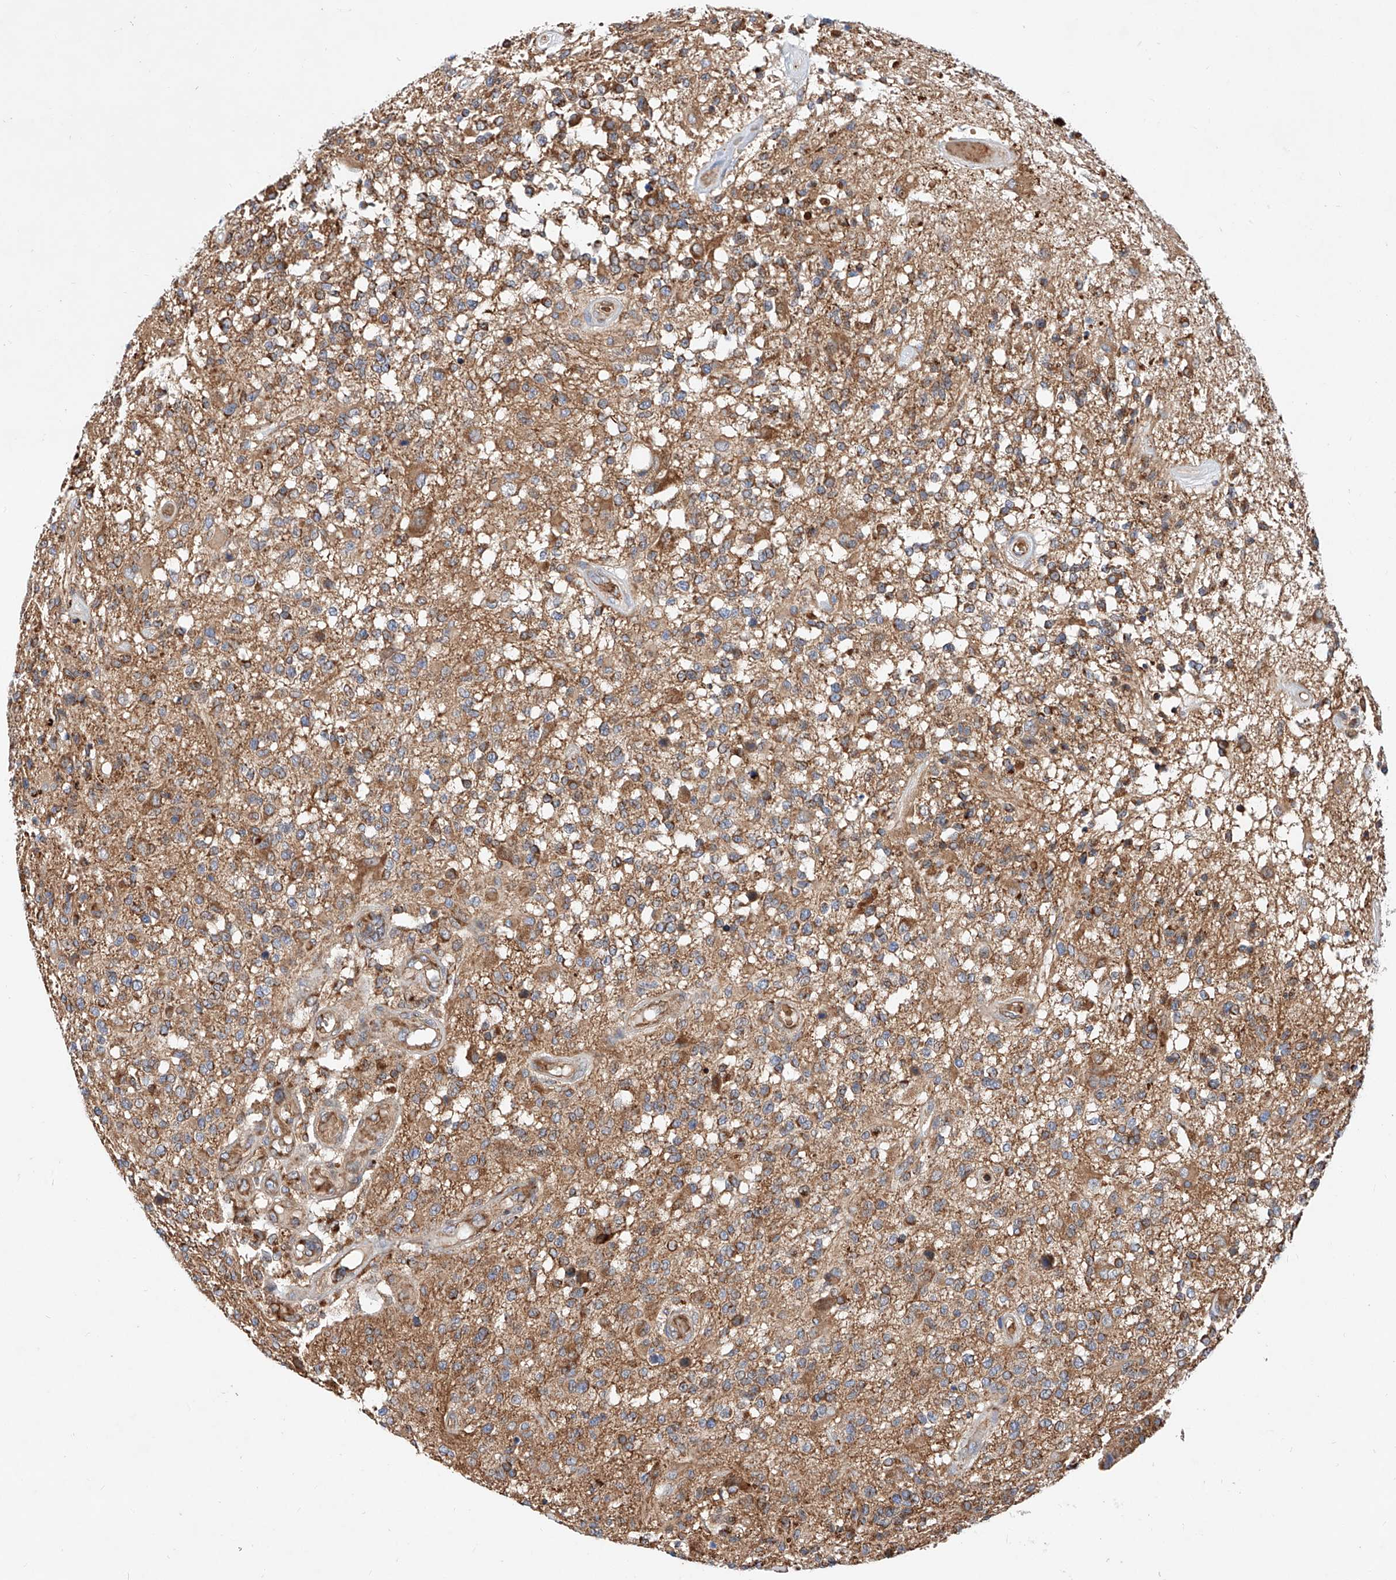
{"staining": {"intensity": "moderate", "quantity": ">75%", "location": "cytoplasmic/membranous"}, "tissue": "glioma", "cell_type": "Tumor cells", "image_type": "cancer", "snomed": [{"axis": "morphology", "description": "Glioma, malignant, High grade"}, {"axis": "morphology", "description": "Glioblastoma, NOS"}, {"axis": "topography", "description": "Brain"}], "caption": "Protein expression analysis of malignant high-grade glioma exhibits moderate cytoplasmic/membranous expression in approximately >75% of tumor cells.", "gene": "NR1D1", "patient": {"sex": "male", "age": 60}}